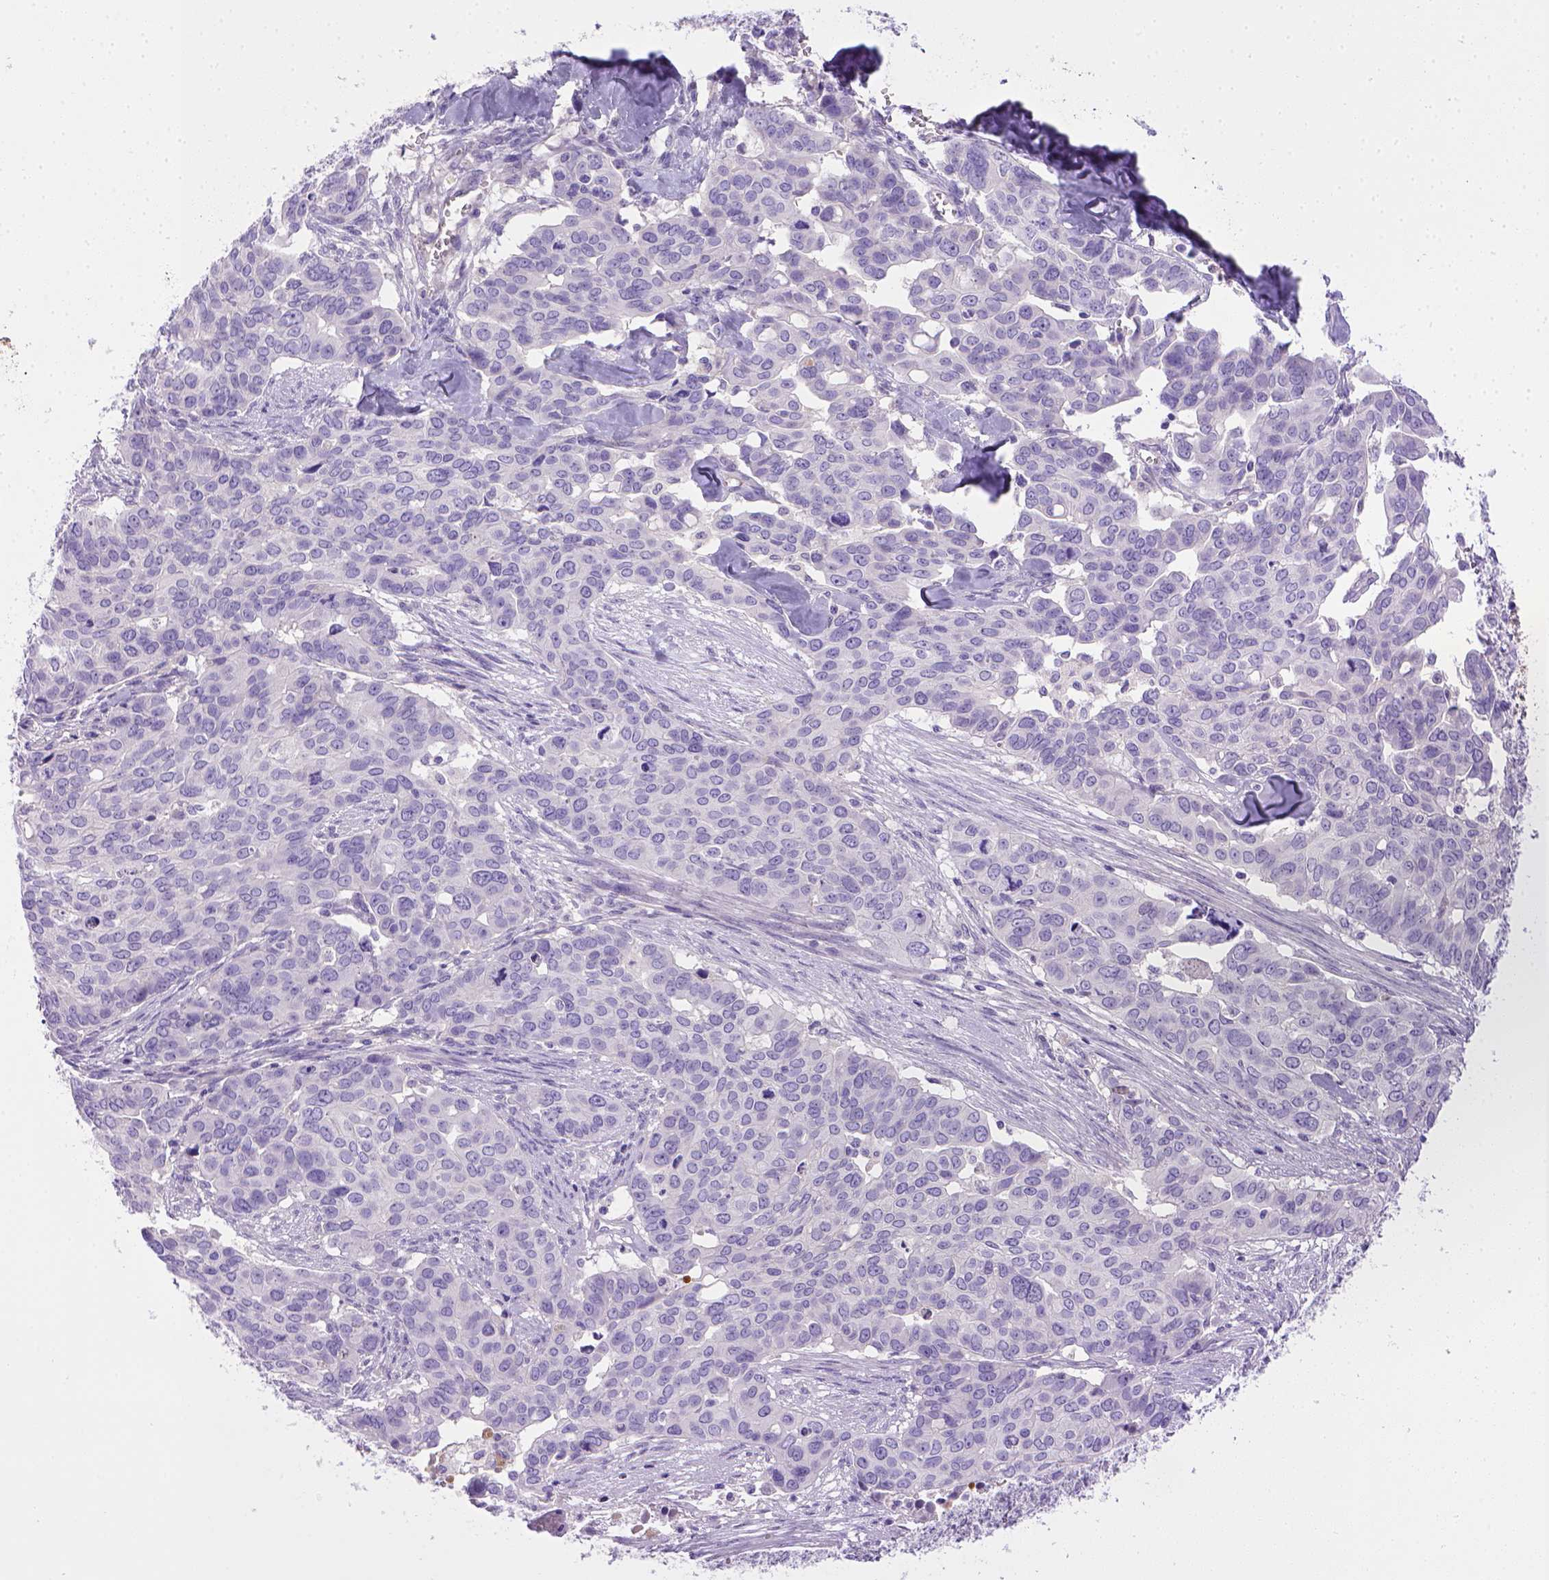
{"staining": {"intensity": "negative", "quantity": "none", "location": "none"}, "tissue": "ovarian cancer", "cell_type": "Tumor cells", "image_type": "cancer", "snomed": [{"axis": "morphology", "description": "Carcinoma, endometroid"}, {"axis": "topography", "description": "Ovary"}], "caption": "Tumor cells show no significant expression in endometroid carcinoma (ovarian).", "gene": "BAAT", "patient": {"sex": "female", "age": 78}}